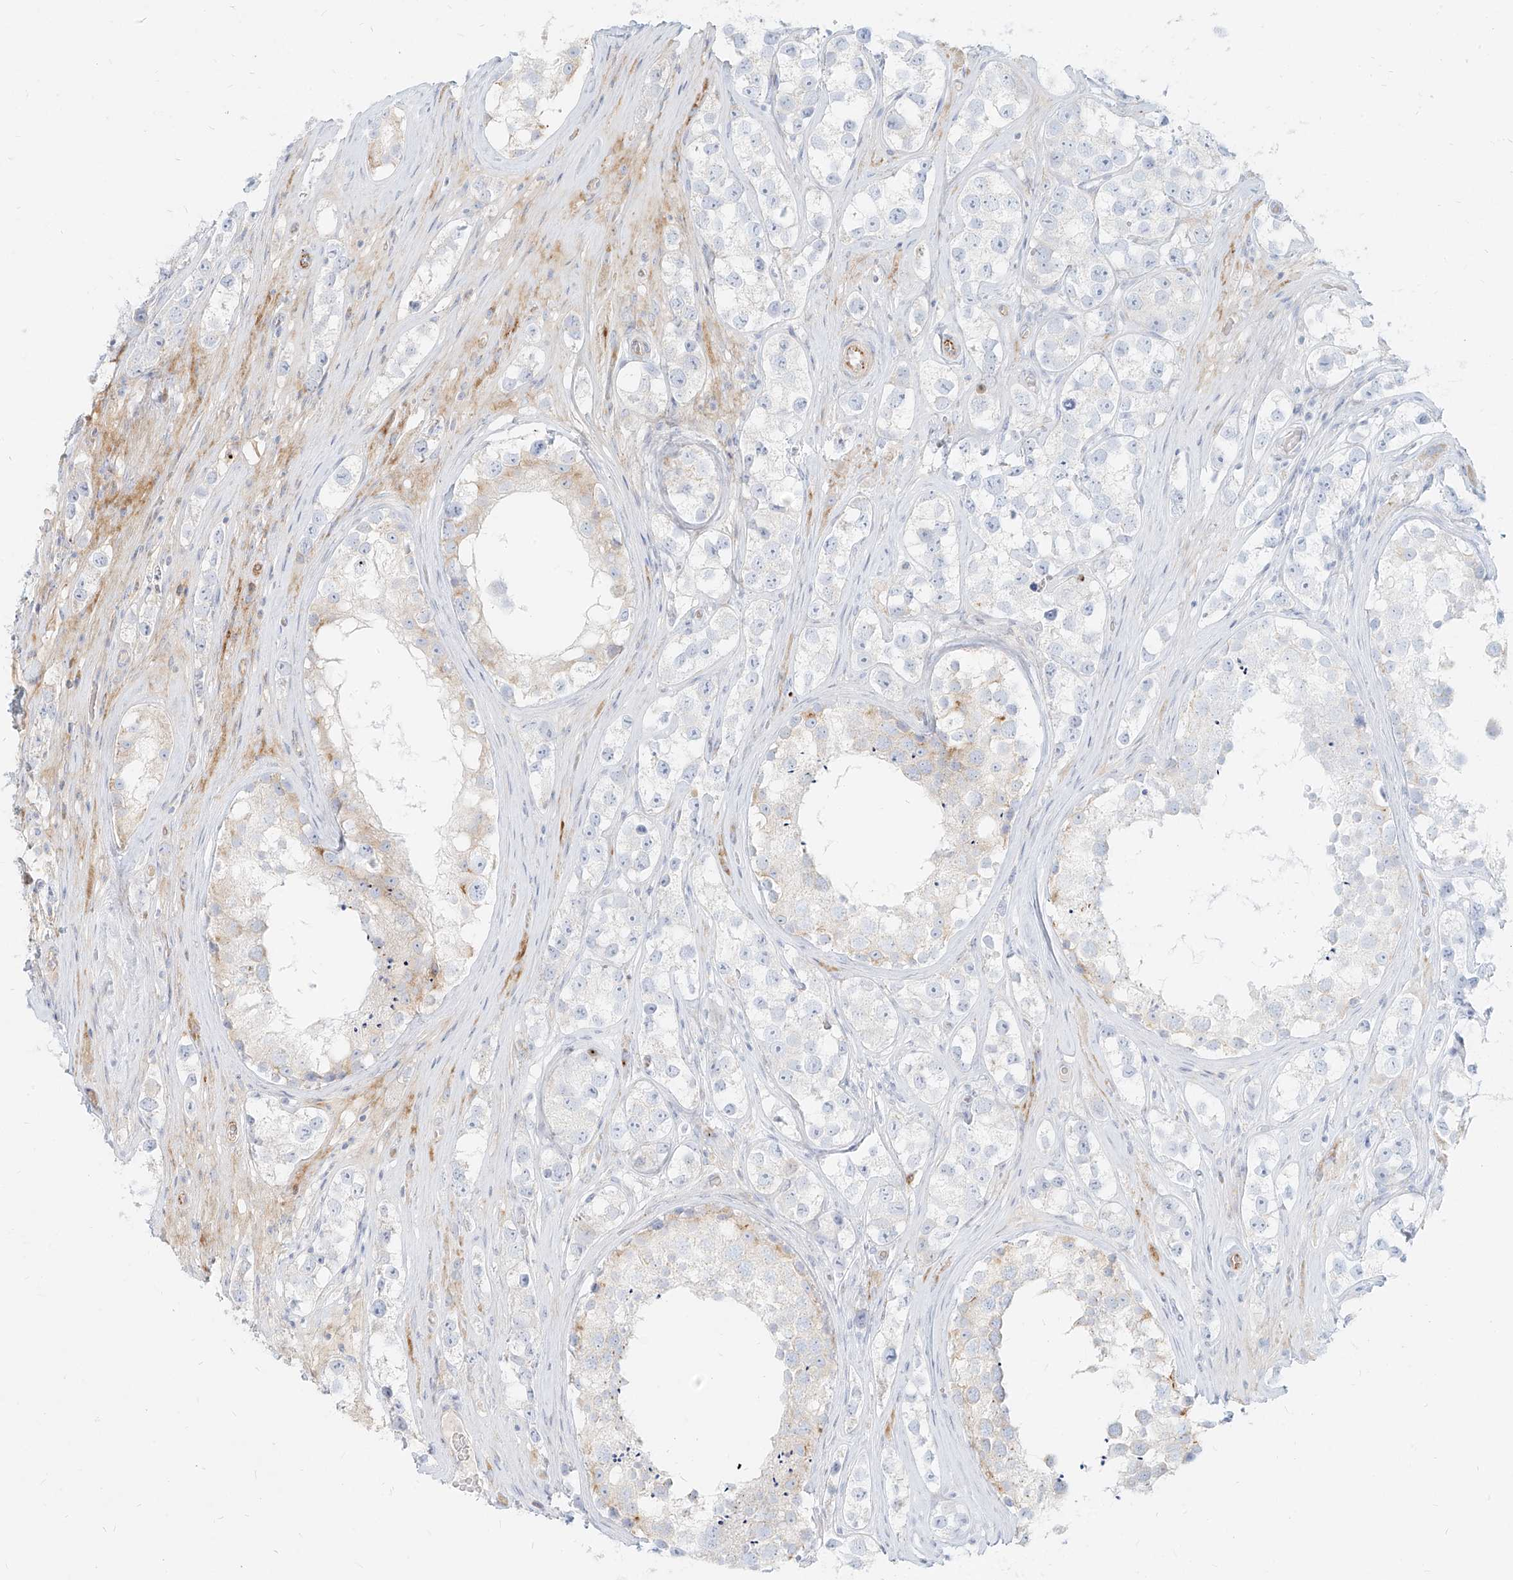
{"staining": {"intensity": "negative", "quantity": "none", "location": "none"}, "tissue": "testis cancer", "cell_type": "Tumor cells", "image_type": "cancer", "snomed": [{"axis": "morphology", "description": "Seminoma, NOS"}, {"axis": "topography", "description": "Testis"}], "caption": "Histopathology image shows no significant protein positivity in tumor cells of testis cancer (seminoma). Brightfield microscopy of immunohistochemistry (IHC) stained with DAB (3,3'-diaminobenzidine) (brown) and hematoxylin (blue), captured at high magnification.", "gene": "MTX2", "patient": {"sex": "male", "age": 28}}